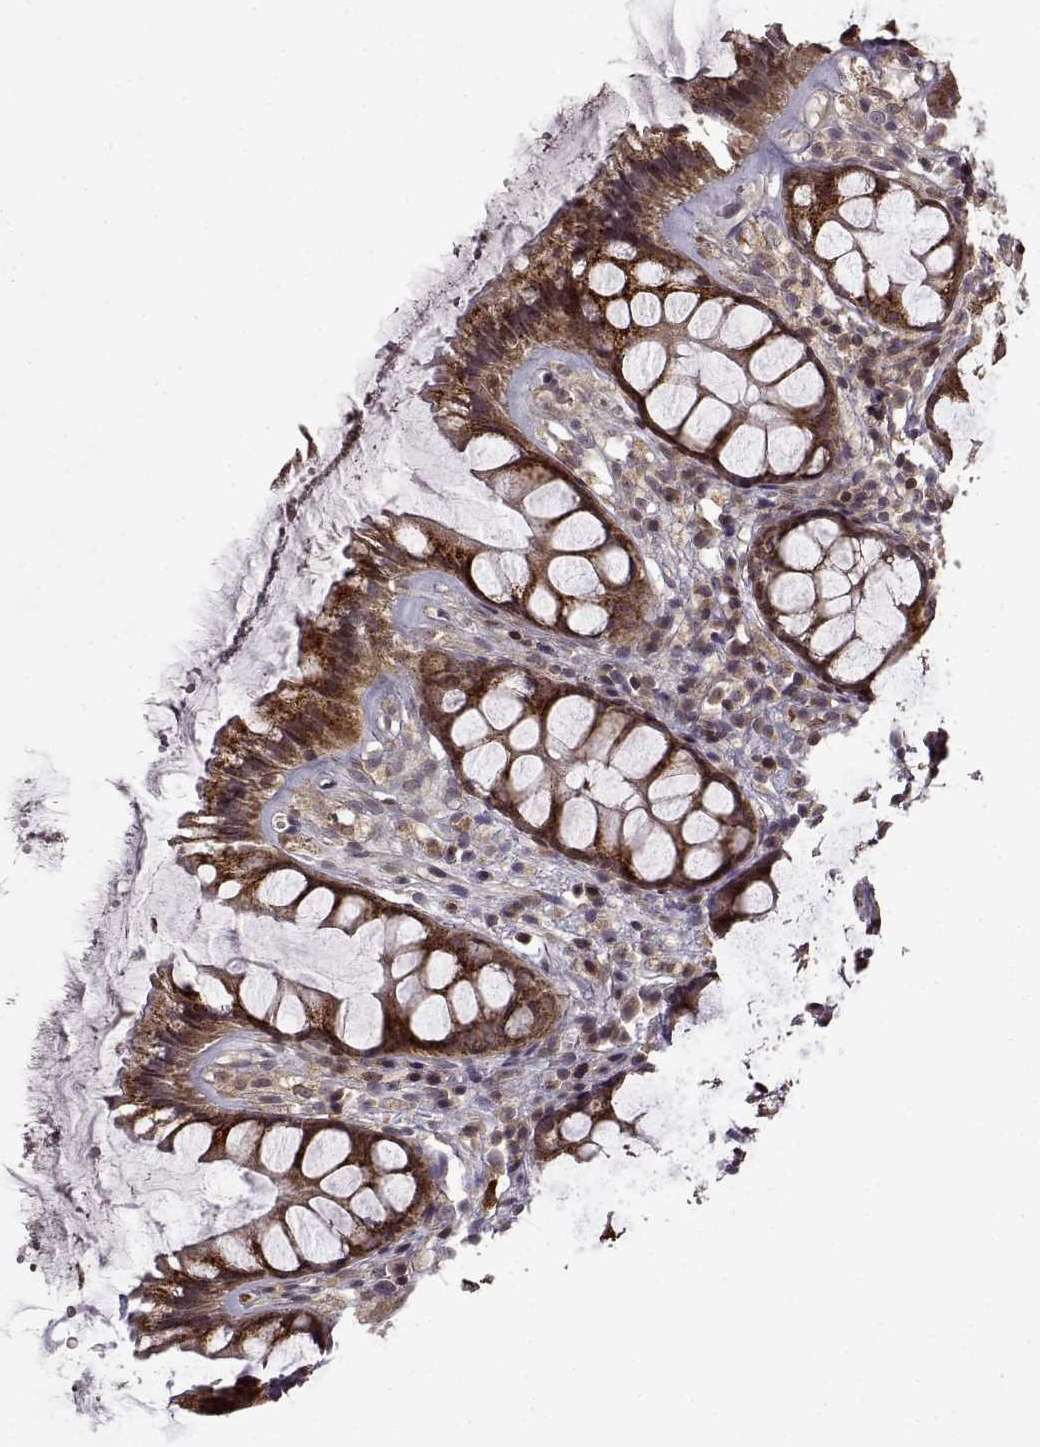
{"staining": {"intensity": "strong", "quantity": "25%-75%", "location": "cytoplasmic/membranous"}, "tissue": "rectum", "cell_type": "Glandular cells", "image_type": "normal", "snomed": [{"axis": "morphology", "description": "Normal tissue, NOS"}, {"axis": "topography", "description": "Rectum"}], "caption": "This is a micrograph of immunohistochemistry staining of normal rectum, which shows strong expression in the cytoplasmic/membranous of glandular cells.", "gene": "TRMU", "patient": {"sex": "female", "age": 62}}